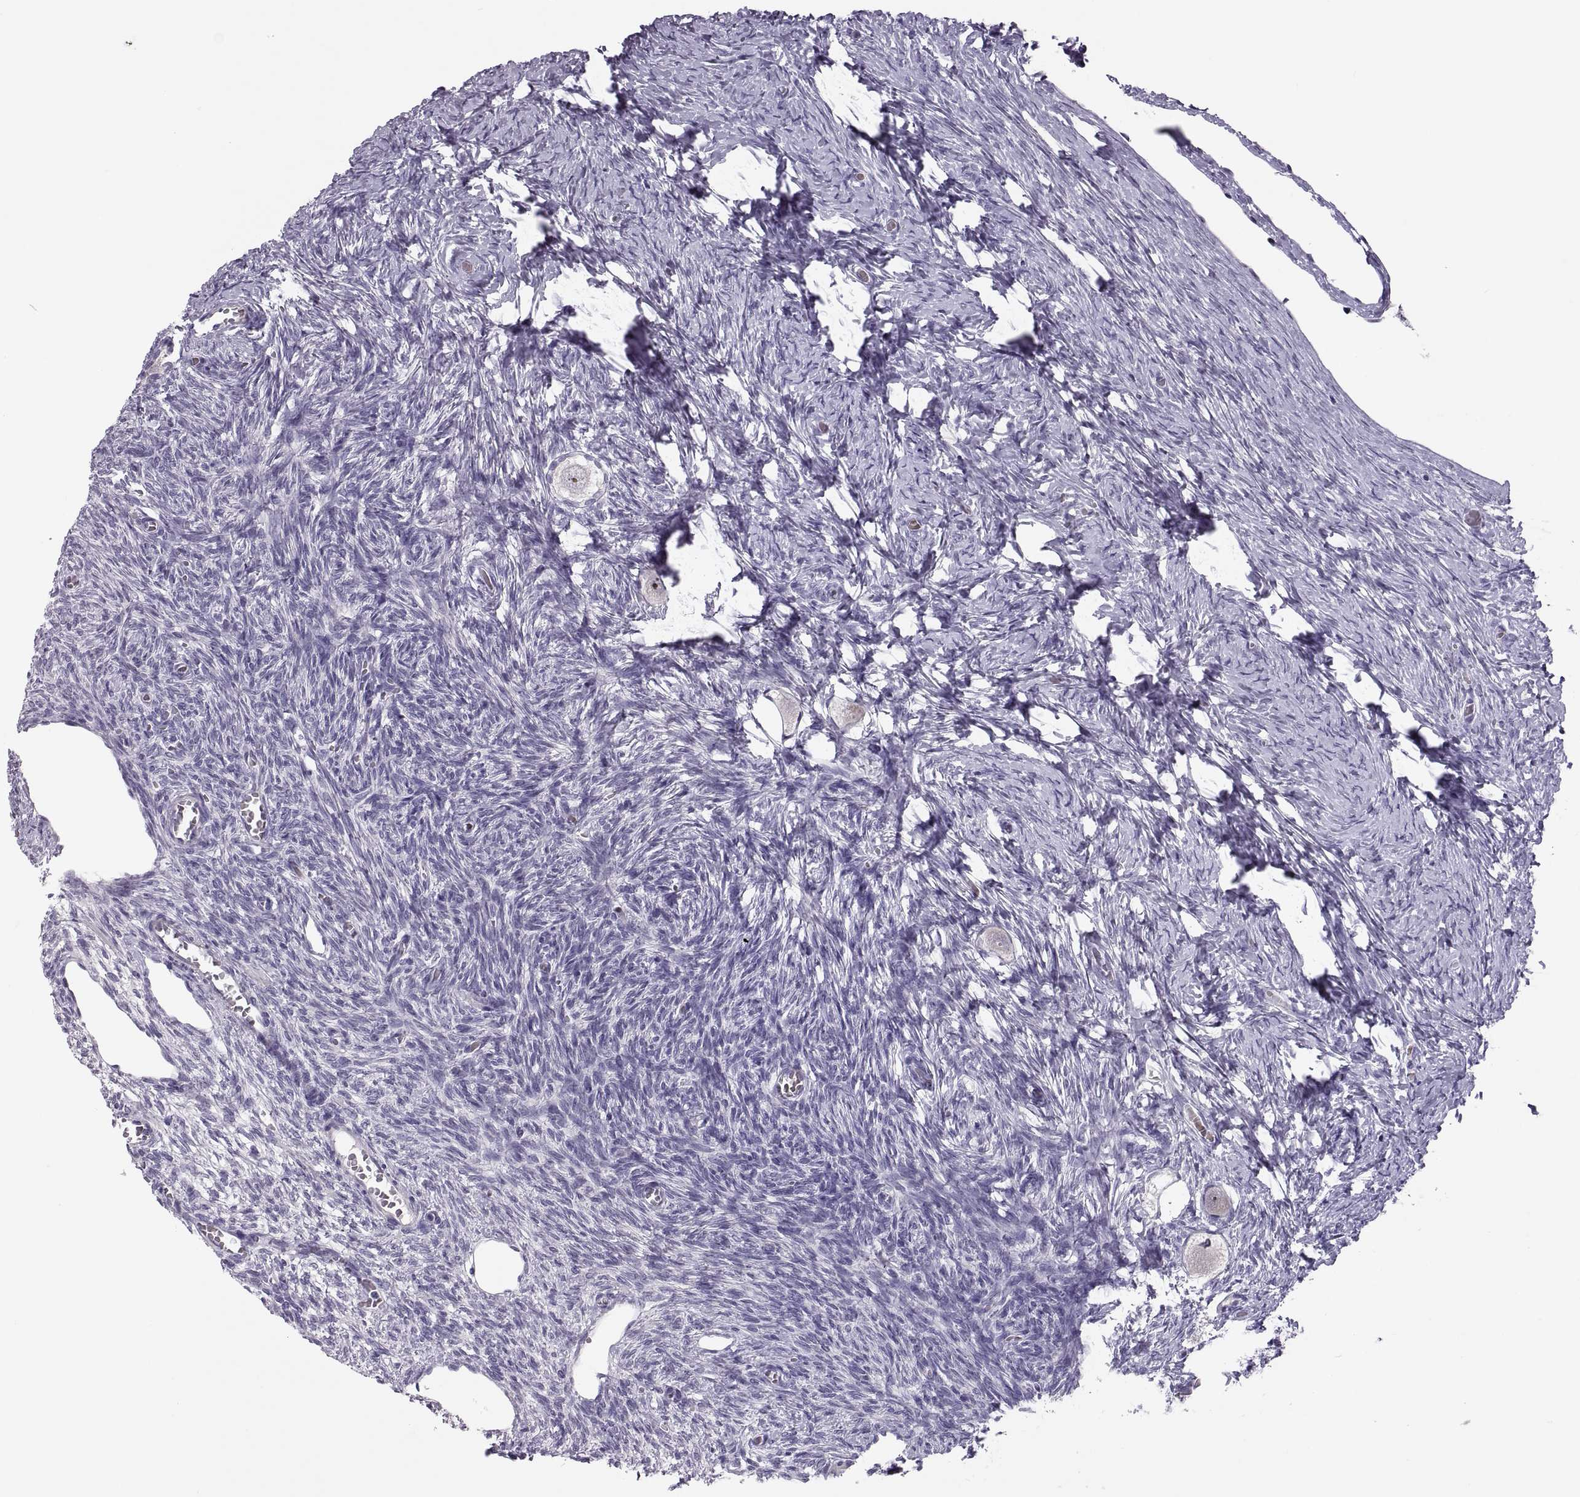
{"staining": {"intensity": "moderate", "quantity": "<25%", "location": "nuclear"}, "tissue": "ovary", "cell_type": "Follicle cells", "image_type": "normal", "snomed": [{"axis": "morphology", "description": "Normal tissue, NOS"}, {"axis": "topography", "description": "Ovary"}], "caption": "Moderate nuclear protein expression is seen in approximately <25% of follicle cells in ovary.", "gene": "VSX2", "patient": {"sex": "female", "age": 27}}